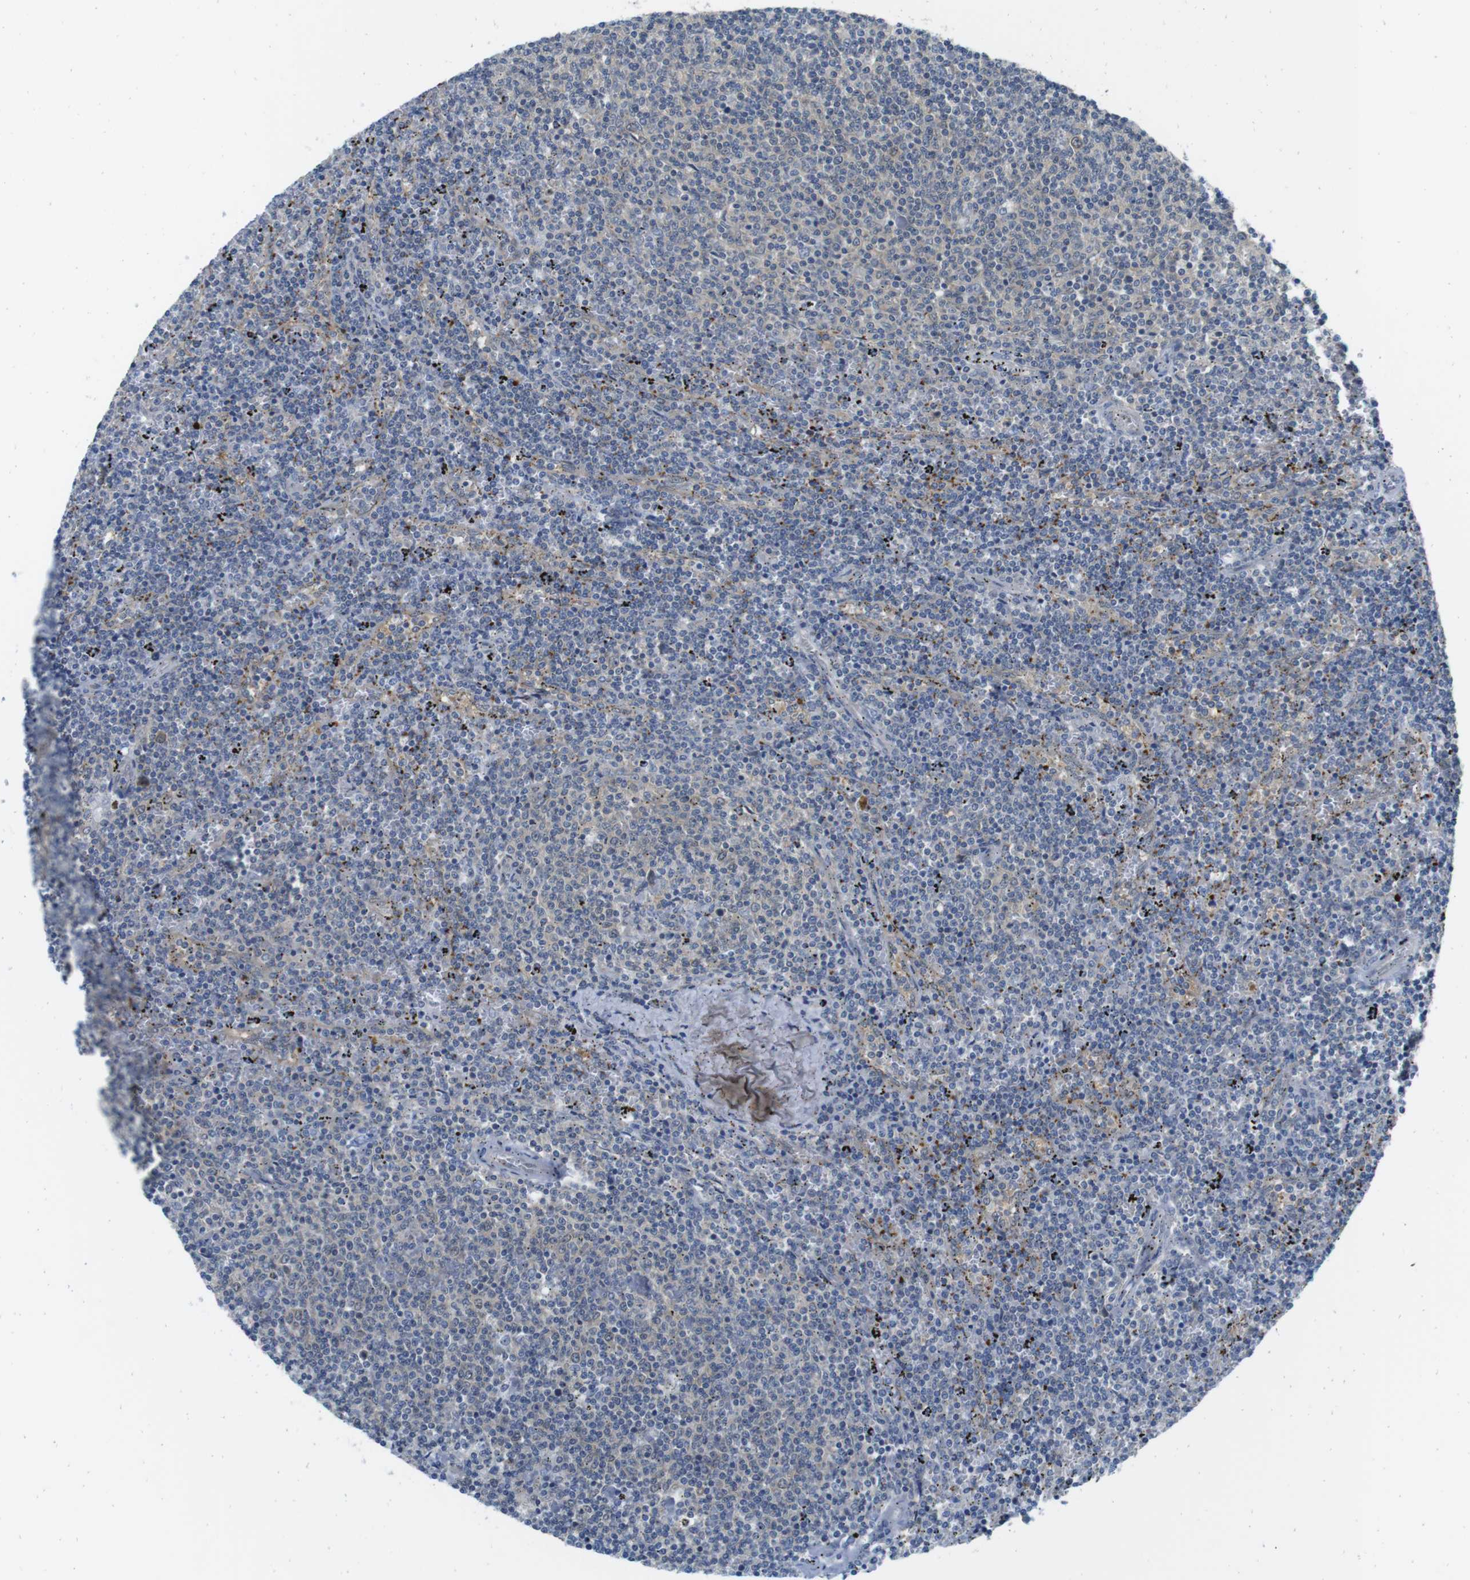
{"staining": {"intensity": "negative", "quantity": "none", "location": "none"}, "tissue": "lymphoma", "cell_type": "Tumor cells", "image_type": "cancer", "snomed": [{"axis": "morphology", "description": "Malignant lymphoma, non-Hodgkin's type, Low grade"}, {"axis": "topography", "description": "Spleen"}], "caption": "There is no significant staining in tumor cells of malignant lymphoma, non-Hodgkin's type (low-grade).", "gene": "CASP2", "patient": {"sex": "female", "age": 50}}